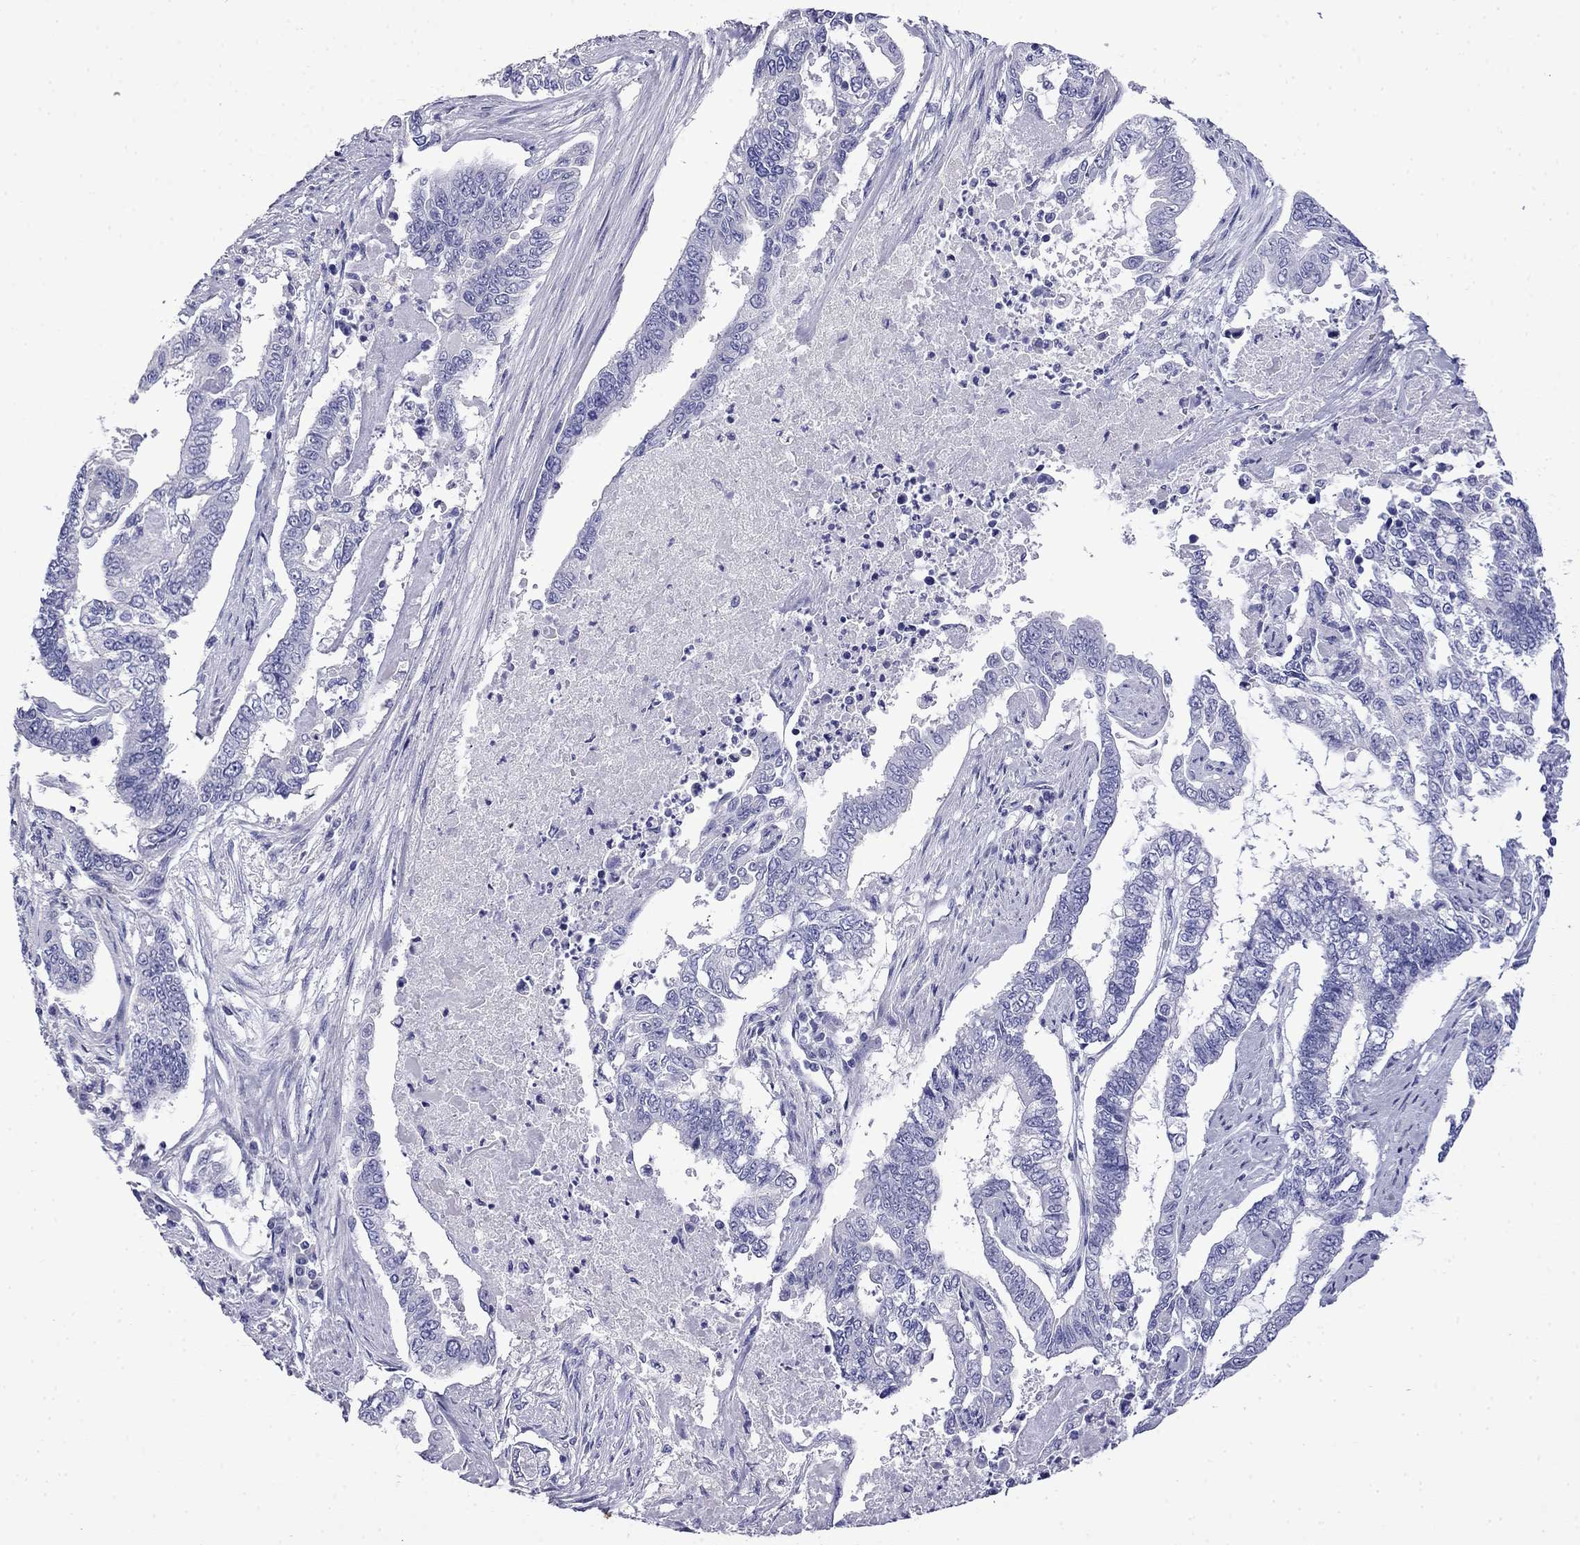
{"staining": {"intensity": "negative", "quantity": "none", "location": "none"}, "tissue": "endometrial cancer", "cell_type": "Tumor cells", "image_type": "cancer", "snomed": [{"axis": "morphology", "description": "Adenocarcinoma, NOS"}, {"axis": "topography", "description": "Uterus"}], "caption": "Immunohistochemistry (IHC) histopathology image of human endometrial cancer (adenocarcinoma) stained for a protein (brown), which demonstrates no expression in tumor cells. (Stains: DAB immunohistochemistry (IHC) with hematoxylin counter stain, Microscopy: brightfield microscopy at high magnification).", "gene": "MYO15A", "patient": {"sex": "female", "age": 59}}